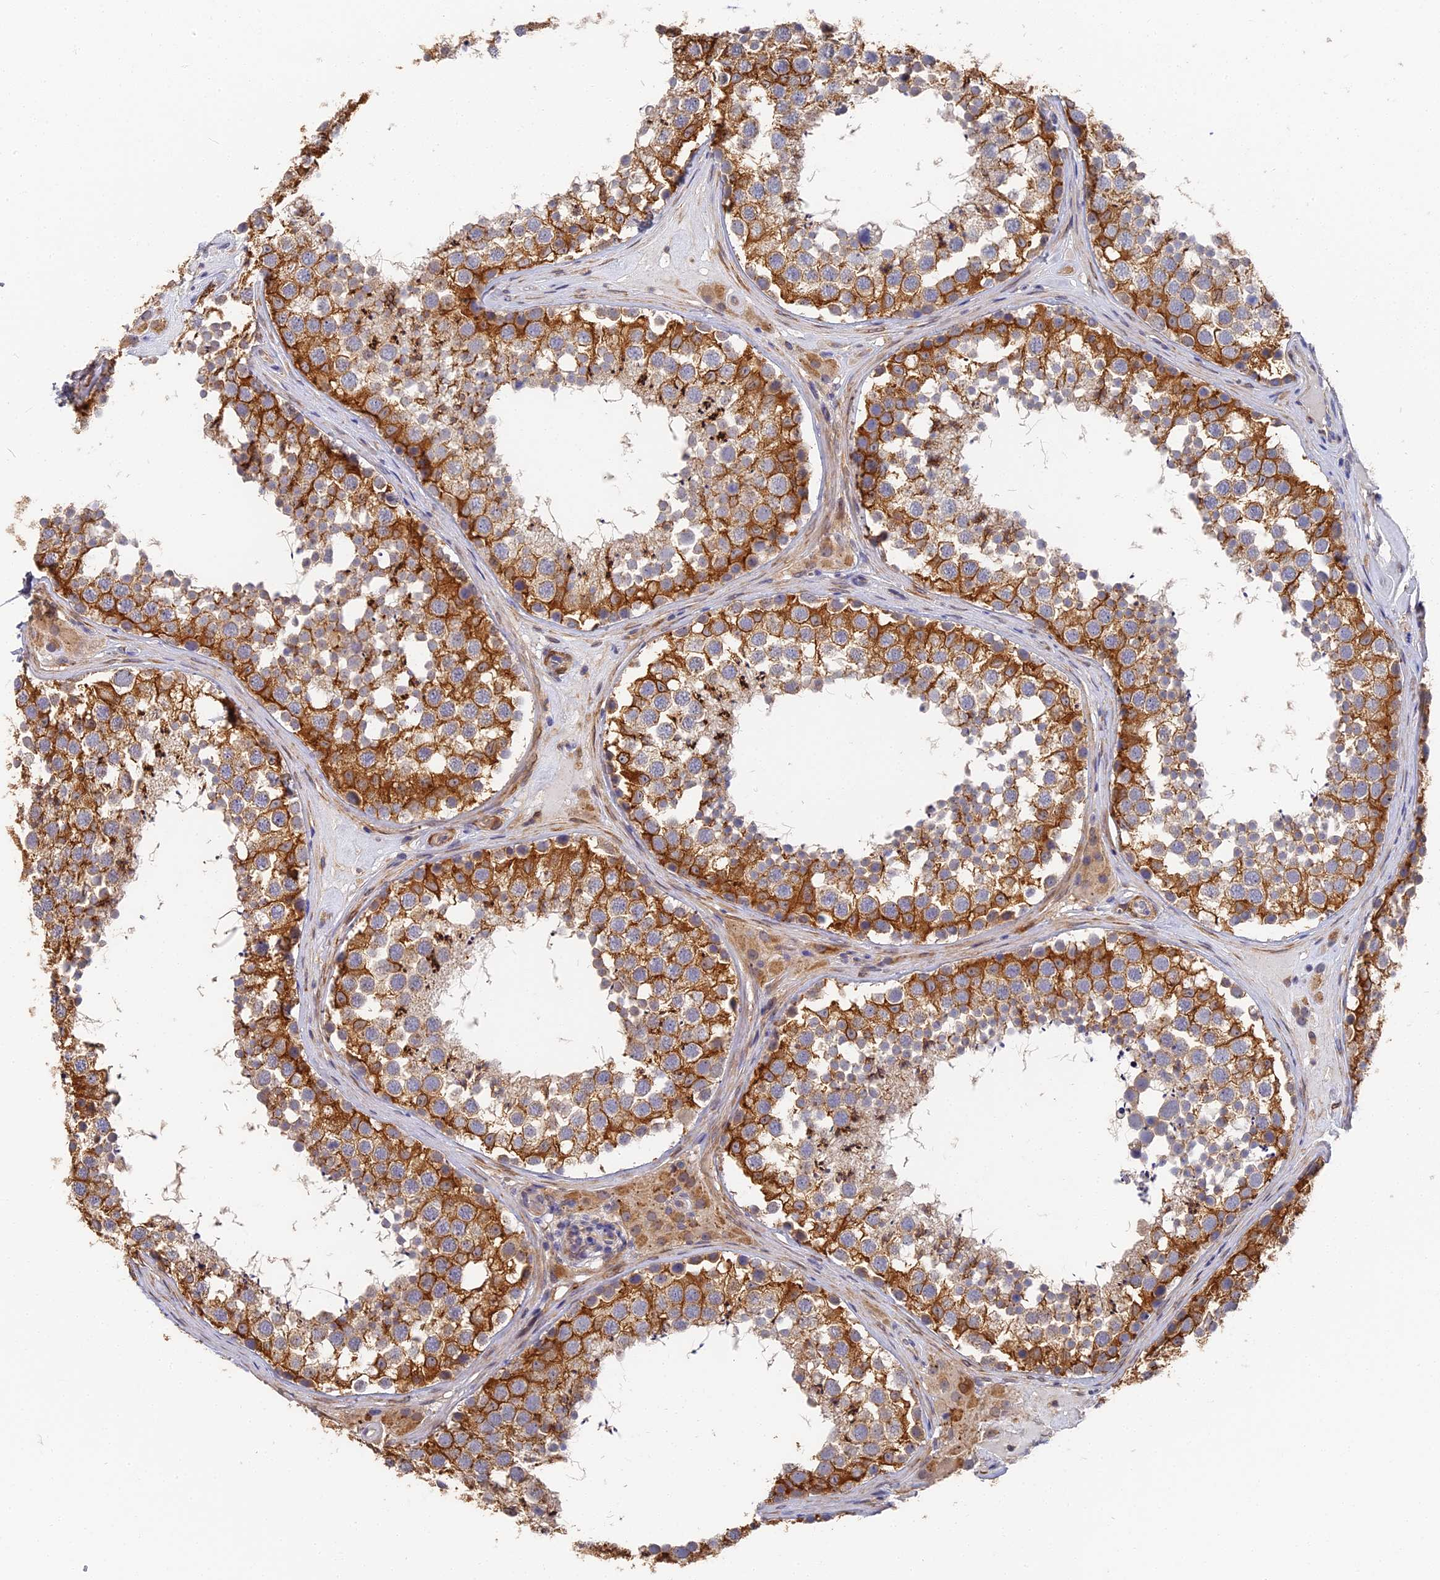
{"staining": {"intensity": "moderate", "quantity": ">75%", "location": "cytoplasmic/membranous"}, "tissue": "testis", "cell_type": "Cells in seminiferous ducts", "image_type": "normal", "snomed": [{"axis": "morphology", "description": "Normal tissue, NOS"}, {"axis": "topography", "description": "Testis"}], "caption": "A brown stain shows moderate cytoplasmic/membranous staining of a protein in cells in seminiferous ducts of unremarkable human testis. (DAB IHC with brightfield microscopy, high magnification).", "gene": "CCDC113", "patient": {"sex": "male", "age": 46}}